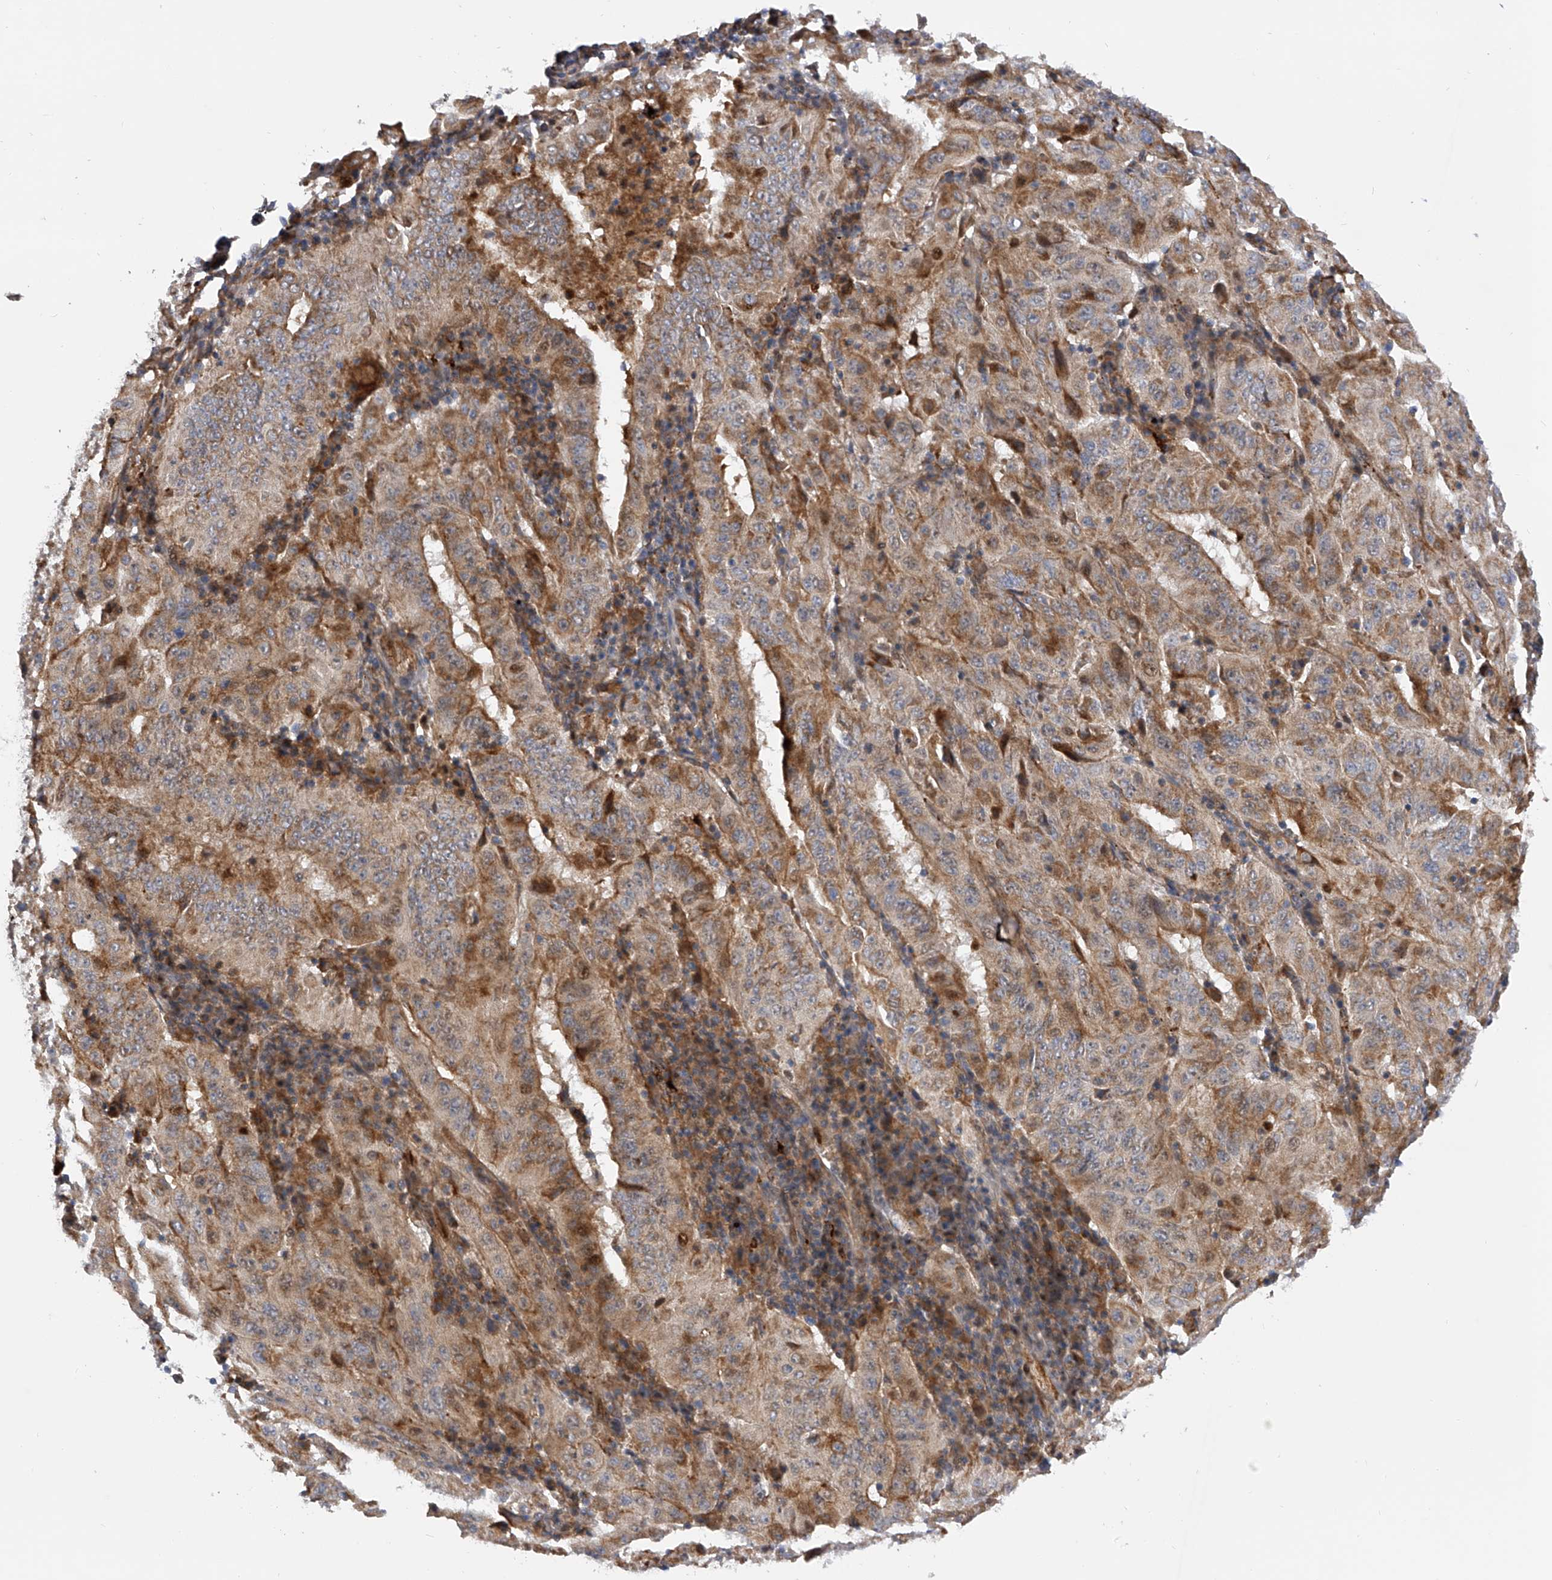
{"staining": {"intensity": "moderate", "quantity": ">75%", "location": "cytoplasmic/membranous"}, "tissue": "pancreatic cancer", "cell_type": "Tumor cells", "image_type": "cancer", "snomed": [{"axis": "morphology", "description": "Adenocarcinoma, NOS"}, {"axis": "topography", "description": "Pancreas"}], "caption": "Tumor cells exhibit medium levels of moderate cytoplasmic/membranous staining in approximately >75% of cells in human pancreatic adenocarcinoma. Ihc stains the protein of interest in brown and the nuclei are stained blue.", "gene": "PDSS2", "patient": {"sex": "male", "age": 63}}